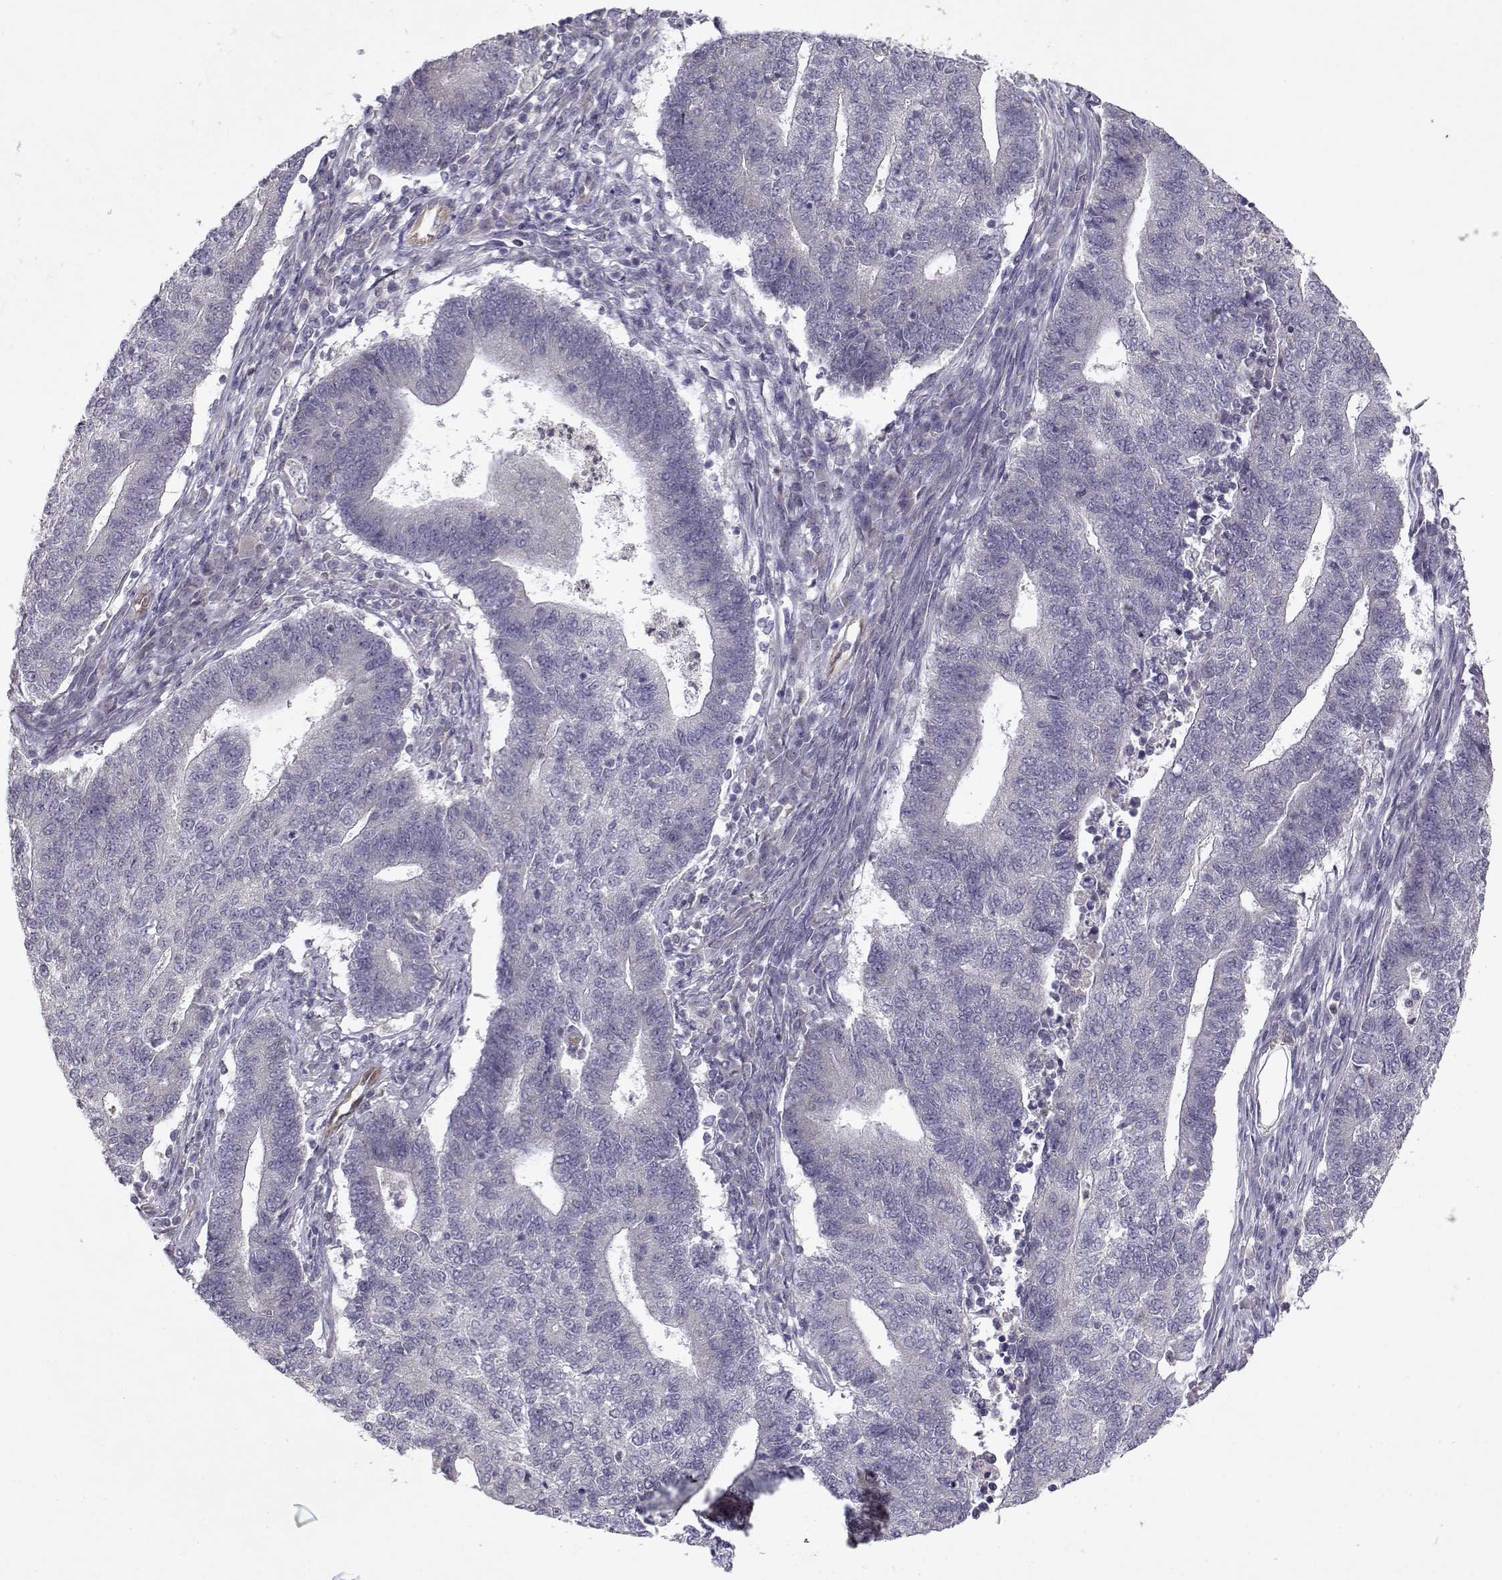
{"staining": {"intensity": "negative", "quantity": "none", "location": "none"}, "tissue": "endometrial cancer", "cell_type": "Tumor cells", "image_type": "cancer", "snomed": [{"axis": "morphology", "description": "Adenocarcinoma, NOS"}, {"axis": "topography", "description": "Uterus"}, {"axis": "topography", "description": "Endometrium"}], "caption": "An immunohistochemistry (IHC) photomicrograph of endometrial cancer is shown. There is no staining in tumor cells of endometrial cancer.", "gene": "BMX", "patient": {"sex": "female", "age": 54}}